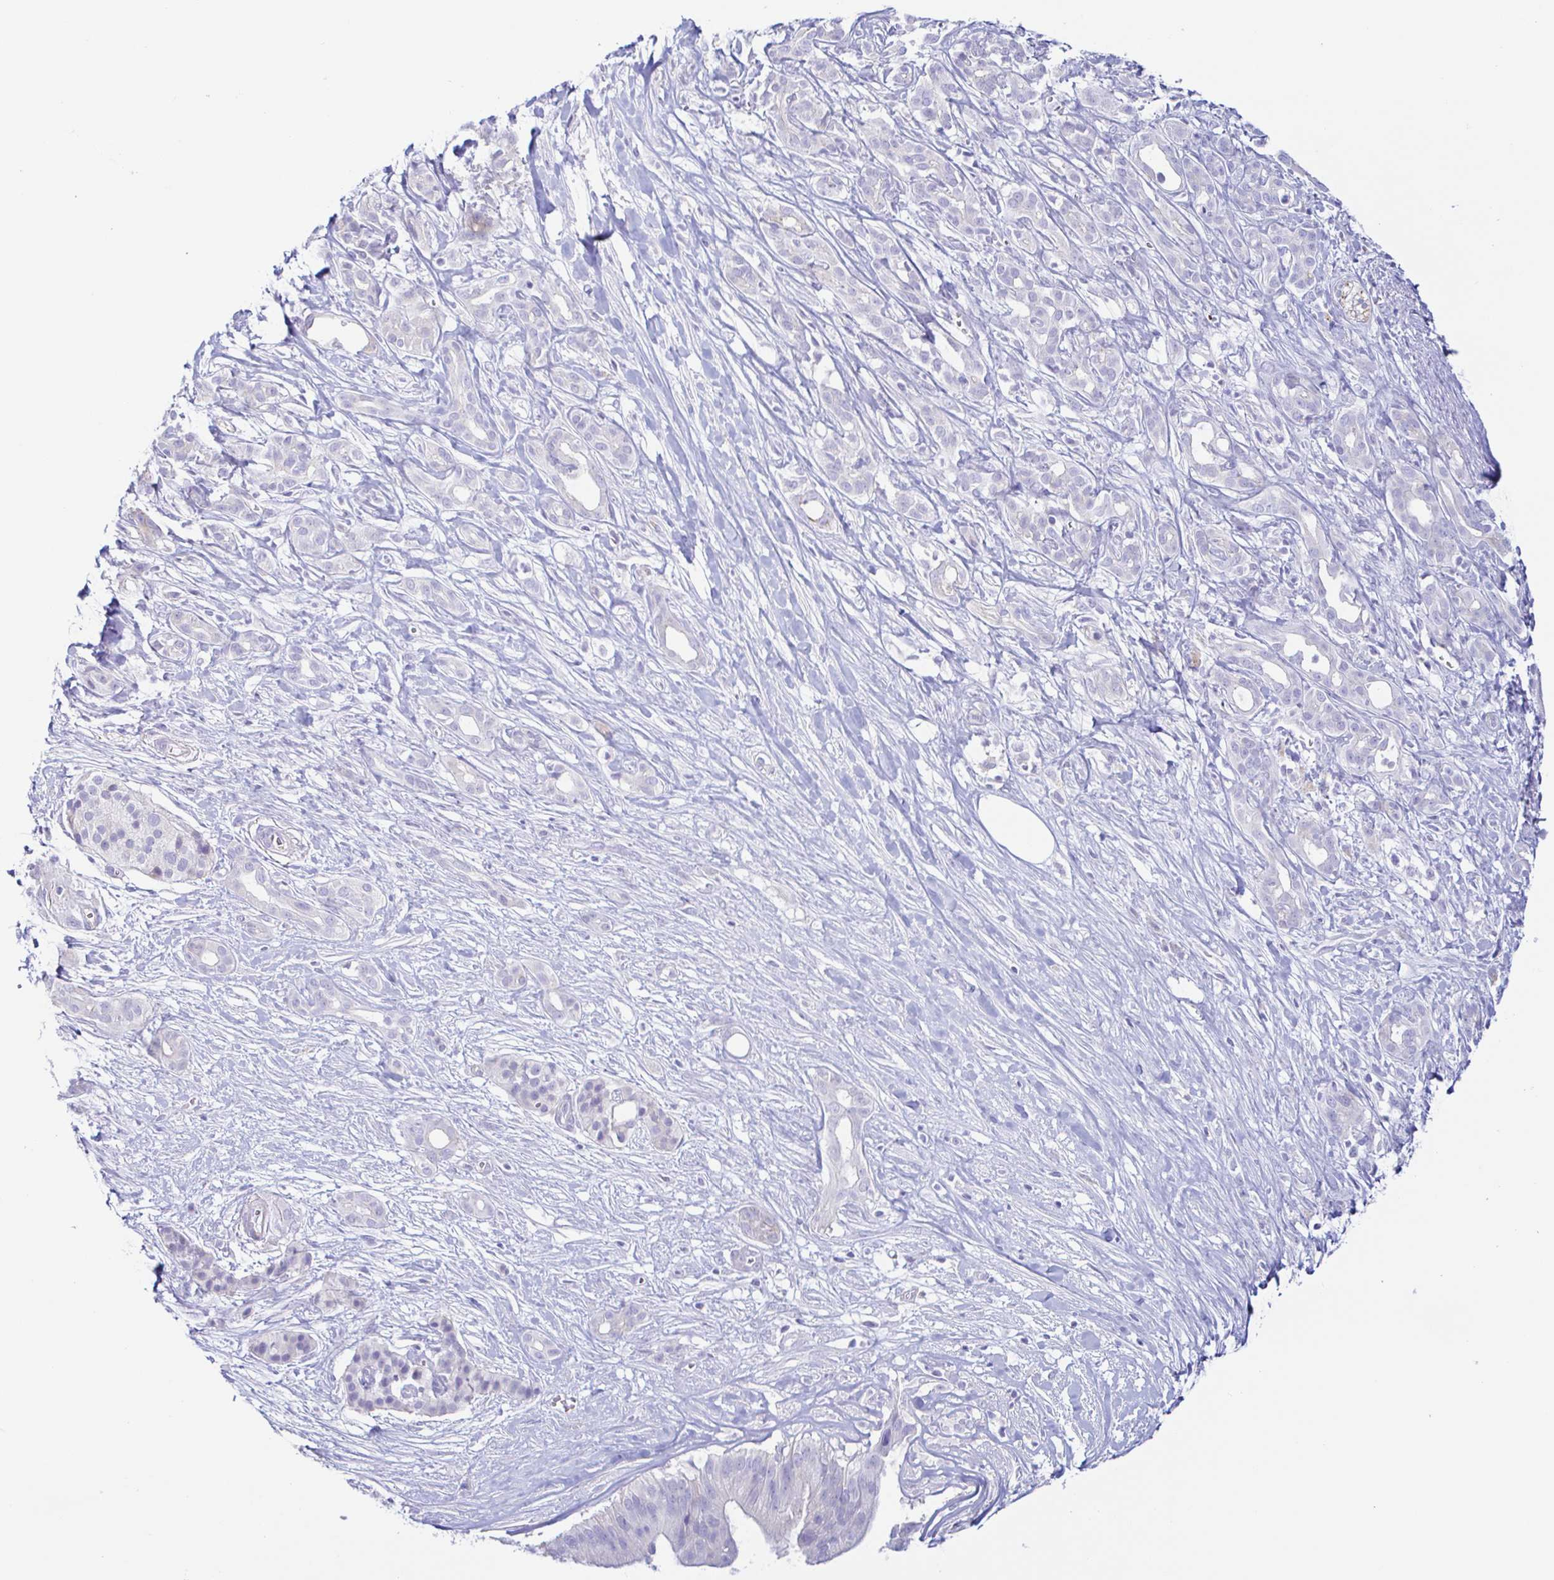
{"staining": {"intensity": "negative", "quantity": "none", "location": "none"}, "tissue": "pancreatic cancer", "cell_type": "Tumor cells", "image_type": "cancer", "snomed": [{"axis": "morphology", "description": "Adenocarcinoma, NOS"}, {"axis": "topography", "description": "Pancreas"}], "caption": "This is a micrograph of immunohistochemistry (IHC) staining of pancreatic adenocarcinoma, which shows no expression in tumor cells. (Stains: DAB immunohistochemistry (IHC) with hematoxylin counter stain, Microscopy: brightfield microscopy at high magnification).", "gene": "PINLYP", "patient": {"sex": "male", "age": 61}}